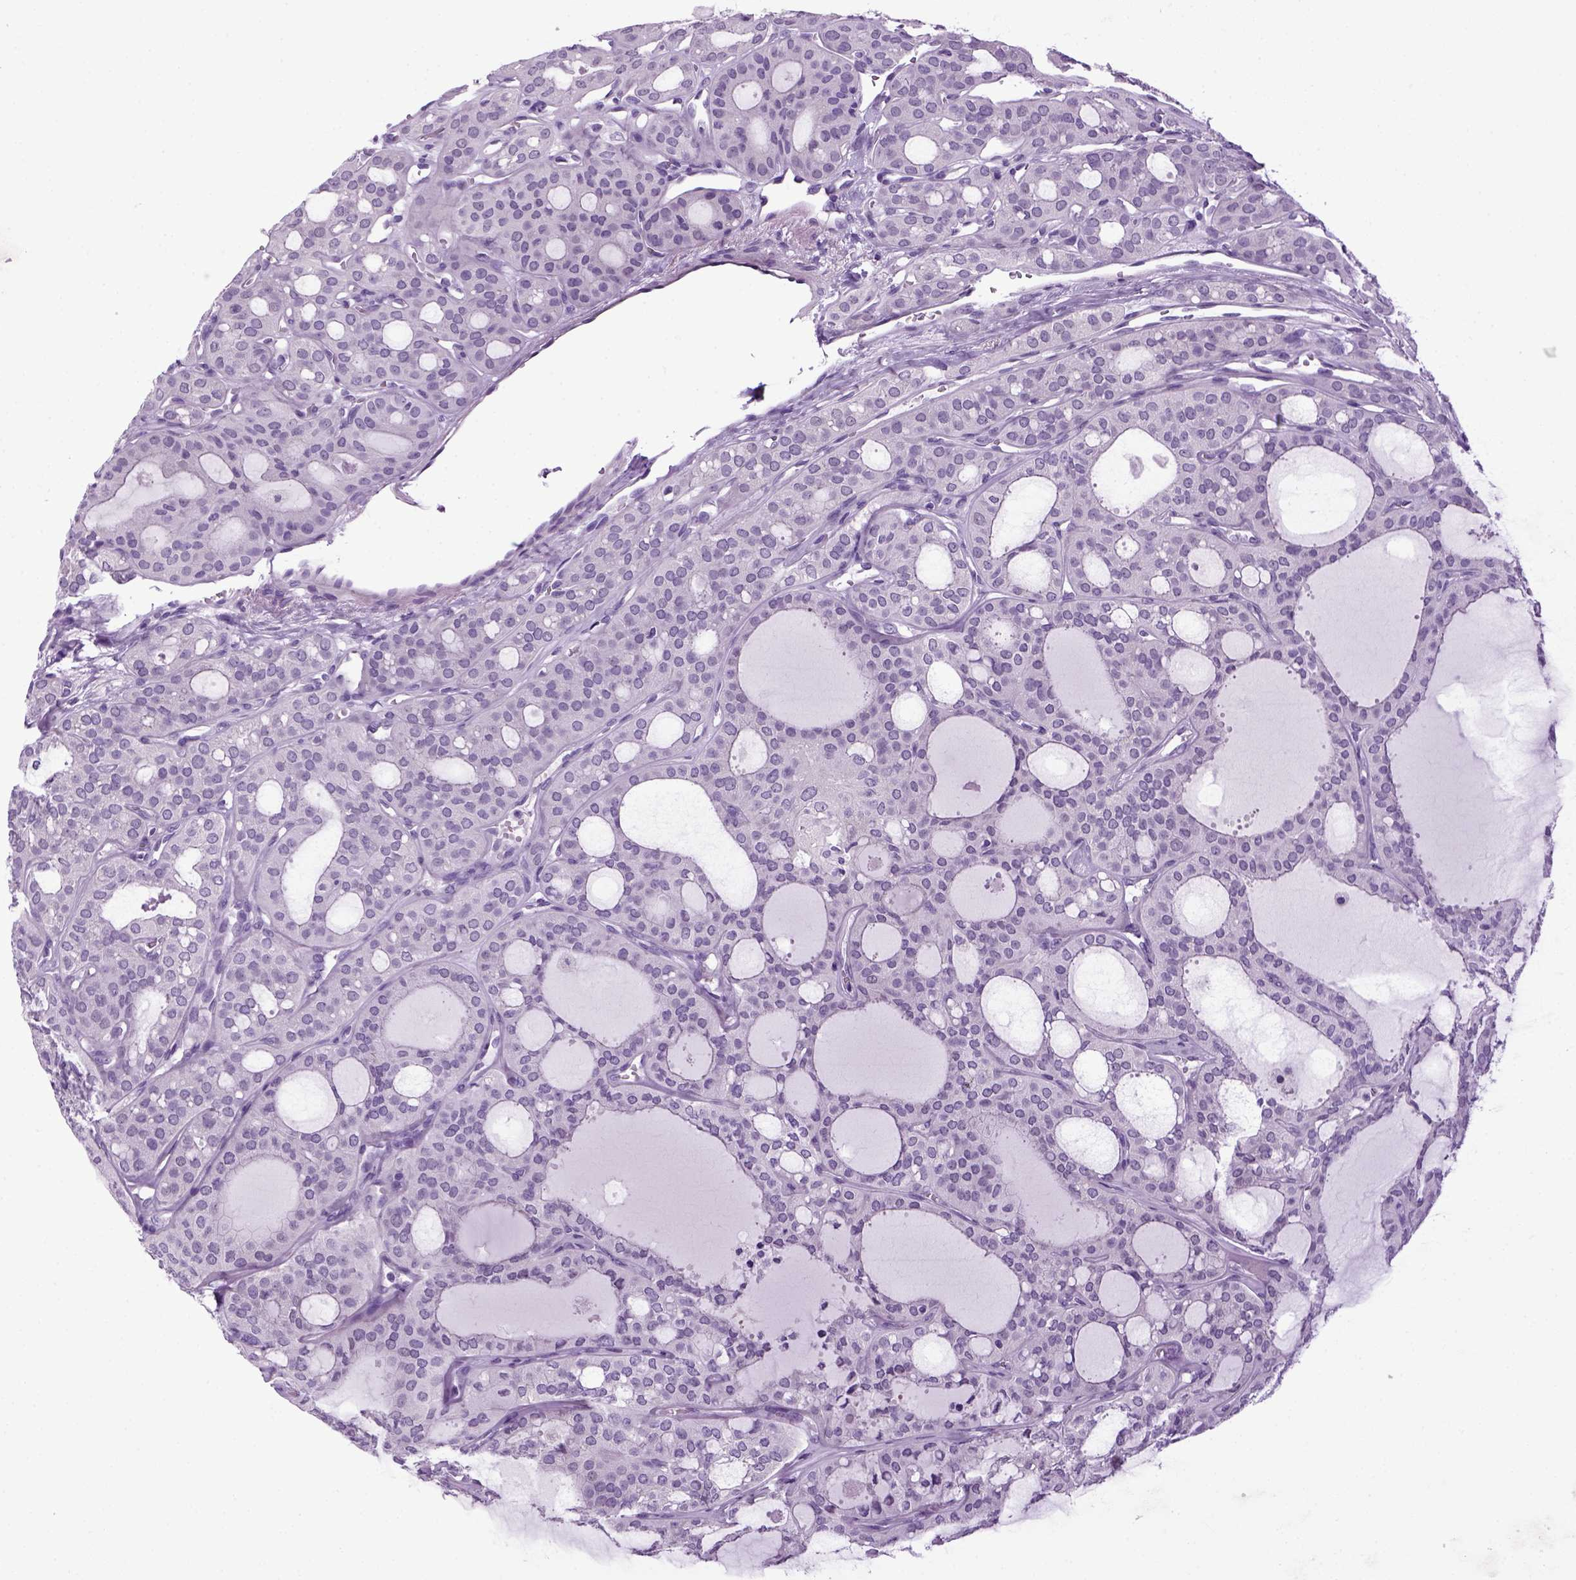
{"staining": {"intensity": "negative", "quantity": "none", "location": "none"}, "tissue": "thyroid cancer", "cell_type": "Tumor cells", "image_type": "cancer", "snomed": [{"axis": "morphology", "description": "Follicular adenoma carcinoma, NOS"}, {"axis": "topography", "description": "Thyroid gland"}], "caption": "This micrograph is of thyroid cancer (follicular adenoma carcinoma) stained with immunohistochemistry (IHC) to label a protein in brown with the nuclei are counter-stained blue. There is no staining in tumor cells. (Stains: DAB immunohistochemistry with hematoxylin counter stain, Microscopy: brightfield microscopy at high magnification).", "gene": "HMCN2", "patient": {"sex": "male", "age": 75}}